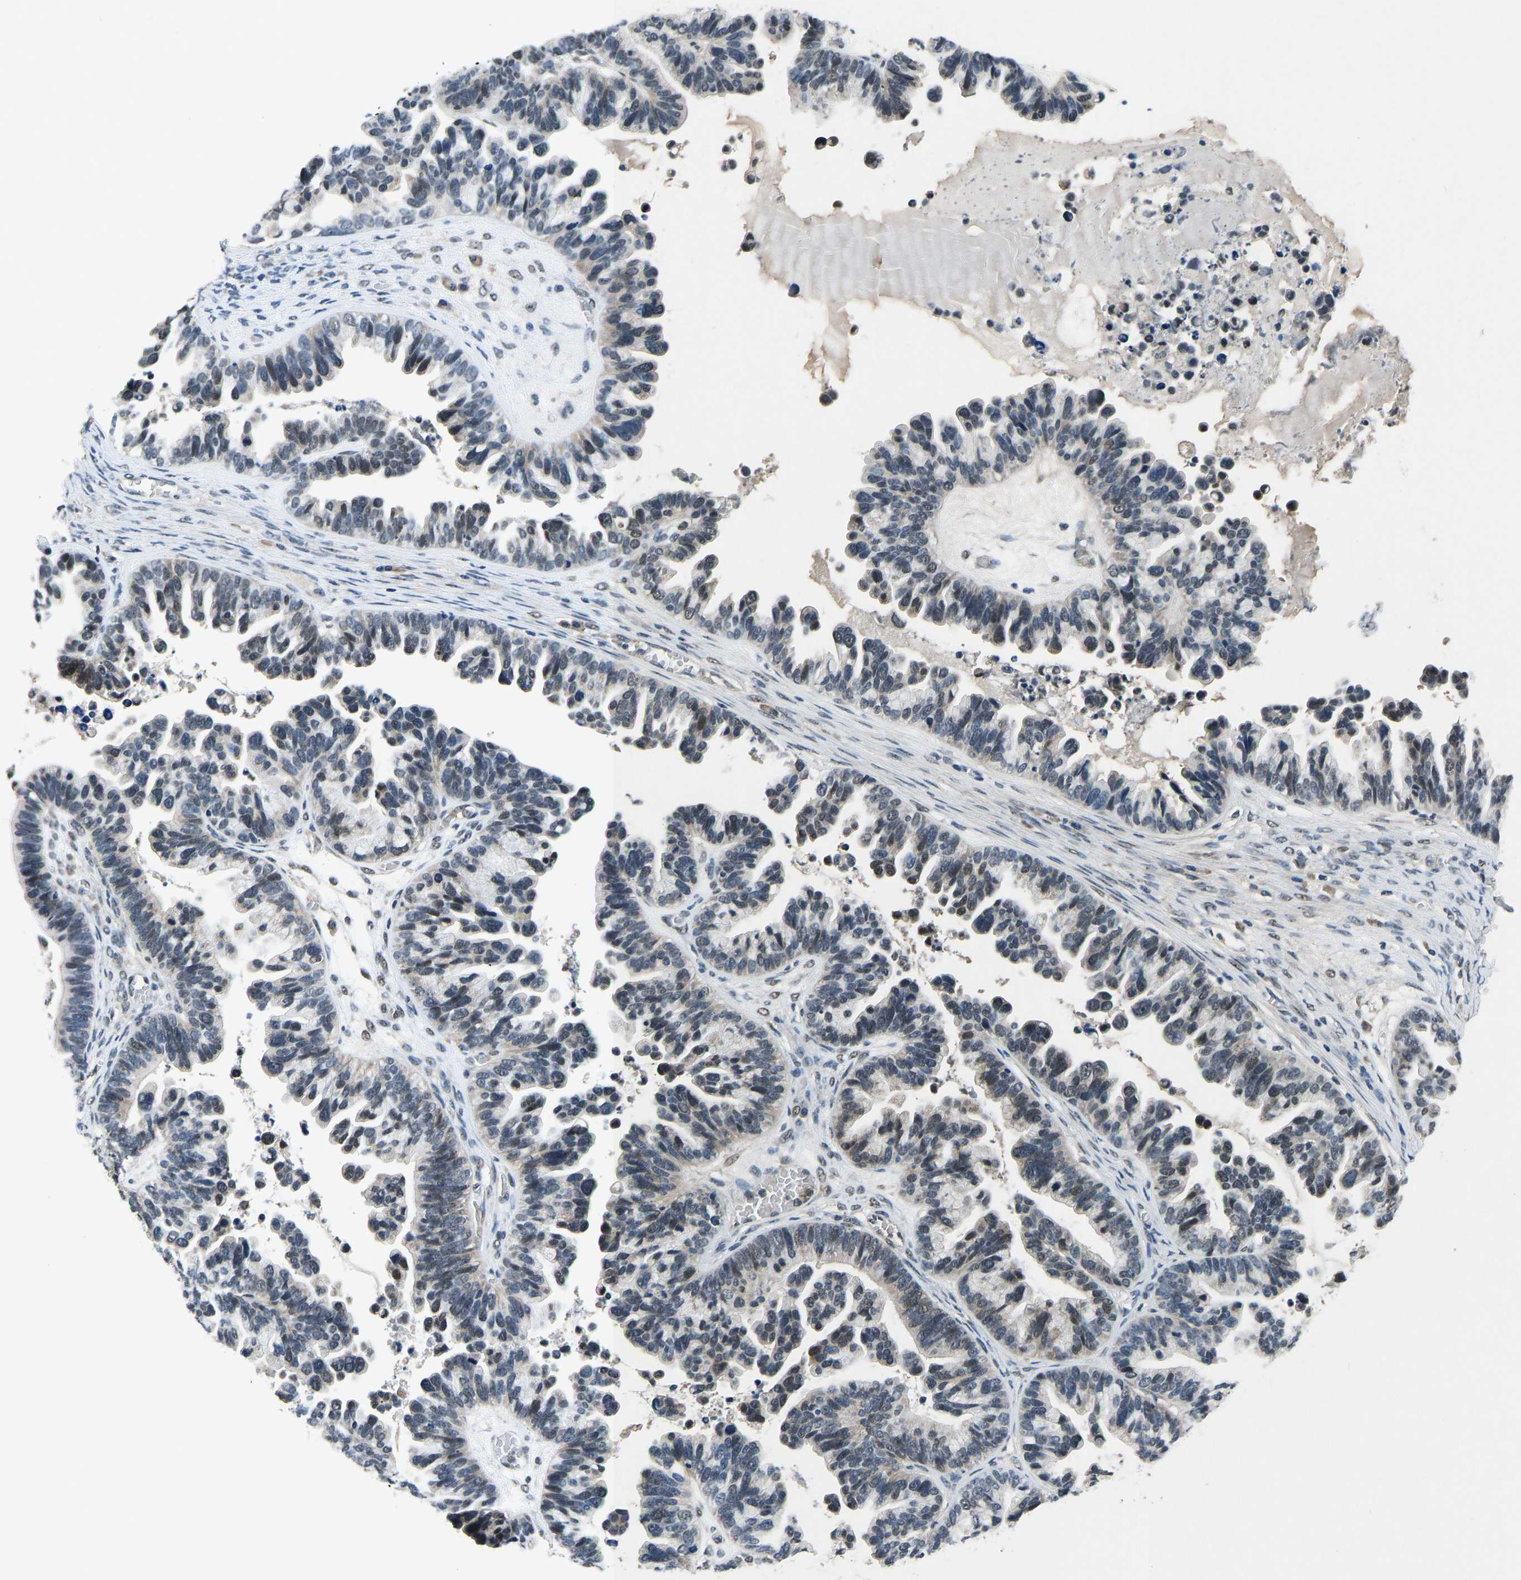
{"staining": {"intensity": "negative", "quantity": "none", "location": "none"}, "tissue": "ovarian cancer", "cell_type": "Tumor cells", "image_type": "cancer", "snomed": [{"axis": "morphology", "description": "Cystadenocarcinoma, serous, NOS"}, {"axis": "topography", "description": "Ovary"}], "caption": "IHC photomicrograph of human ovarian serous cystadenocarcinoma stained for a protein (brown), which exhibits no positivity in tumor cells.", "gene": "FOS", "patient": {"sex": "female", "age": 56}}